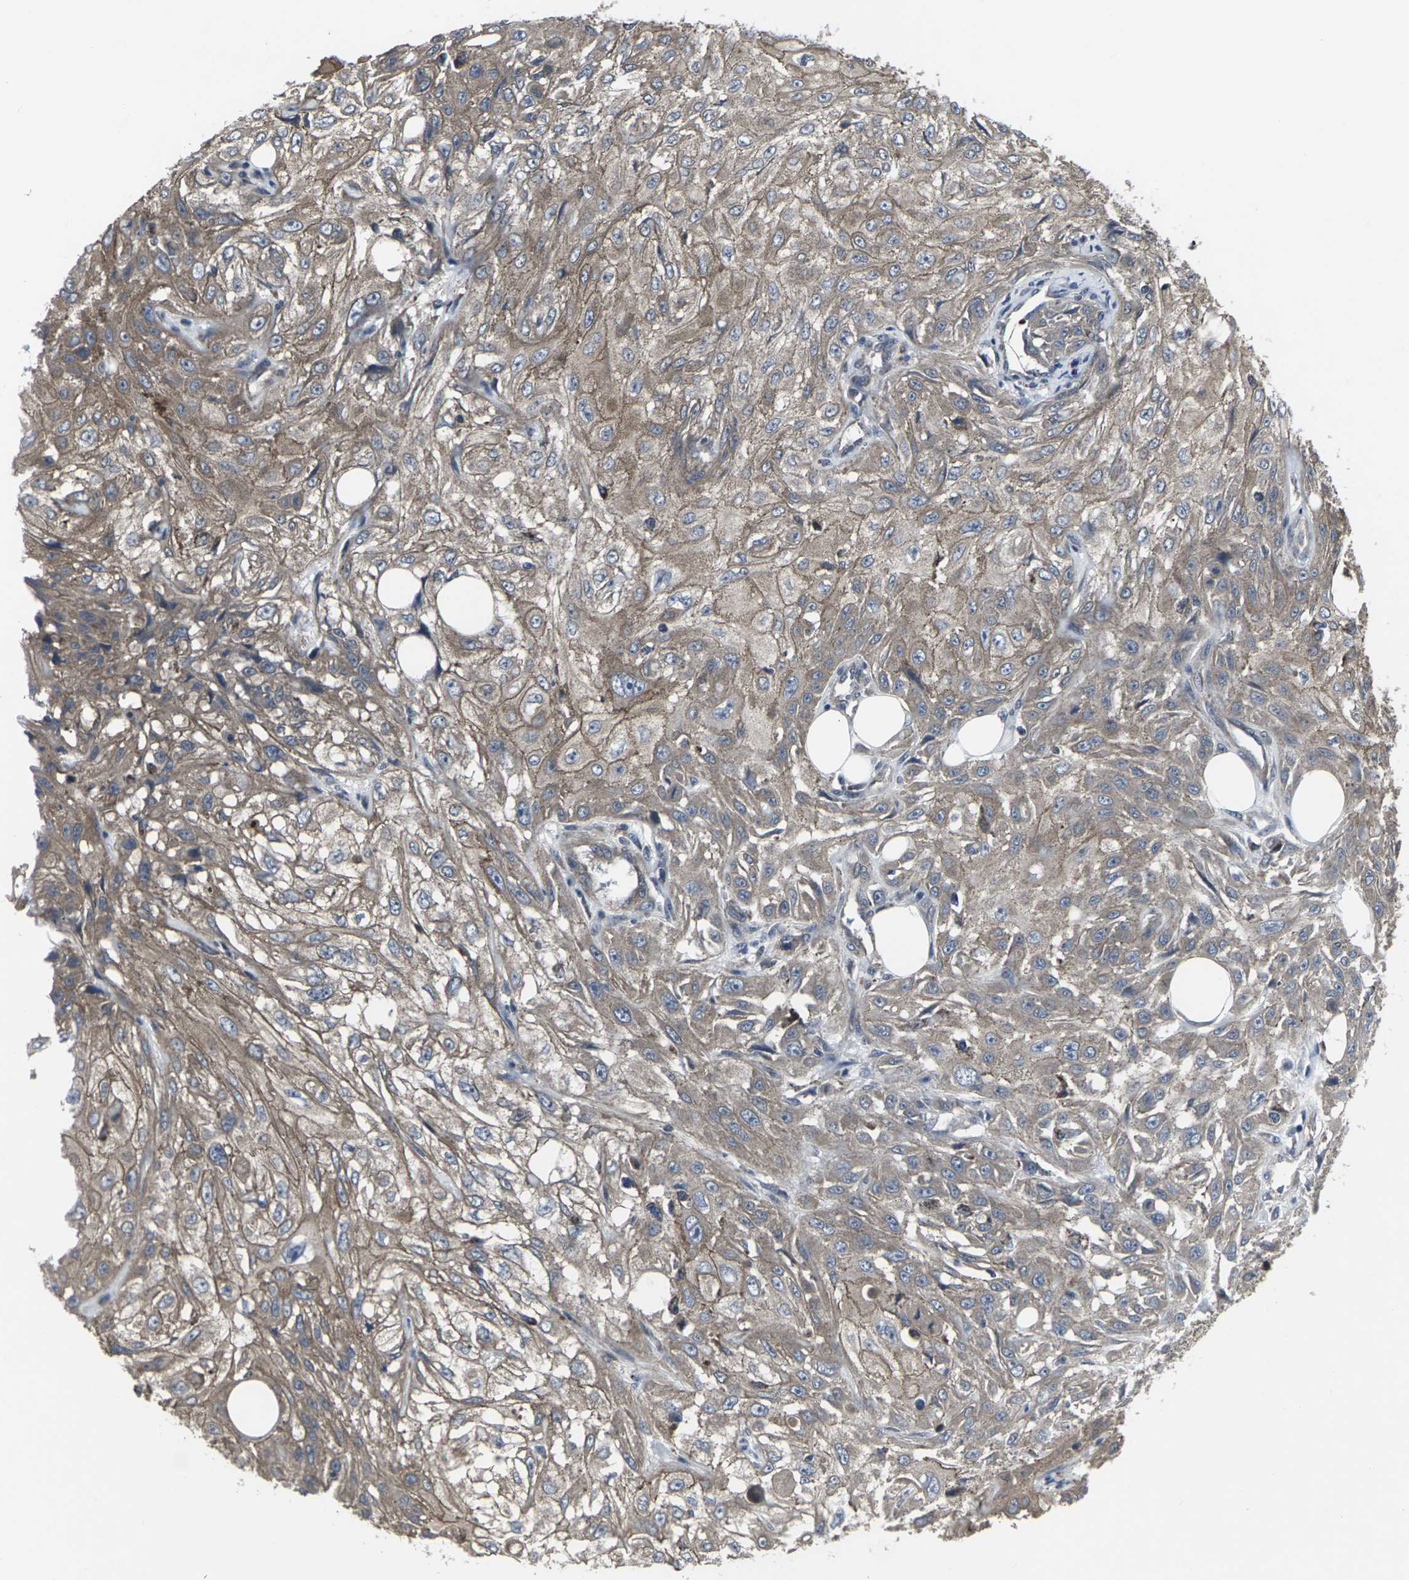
{"staining": {"intensity": "moderate", "quantity": ">75%", "location": "cytoplasmic/membranous"}, "tissue": "skin cancer", "cell_type": "Tumor cells", "image_type": "cancer", "snomed": [{"axis": "morphology", "description": "Squamous cell carcinoma, NOS"}, {"axis": "topography", "description": "Skin"}], "caption": "Moderate cytoplasmic/membranous expression for a protein is identified in about >75% of tumor cells of squamous cell carcinoma (skin) using immunohistochemistry (IHC).", "gene": "MAPKAPK2", "patient": {"sex": "male", "age": 75}}